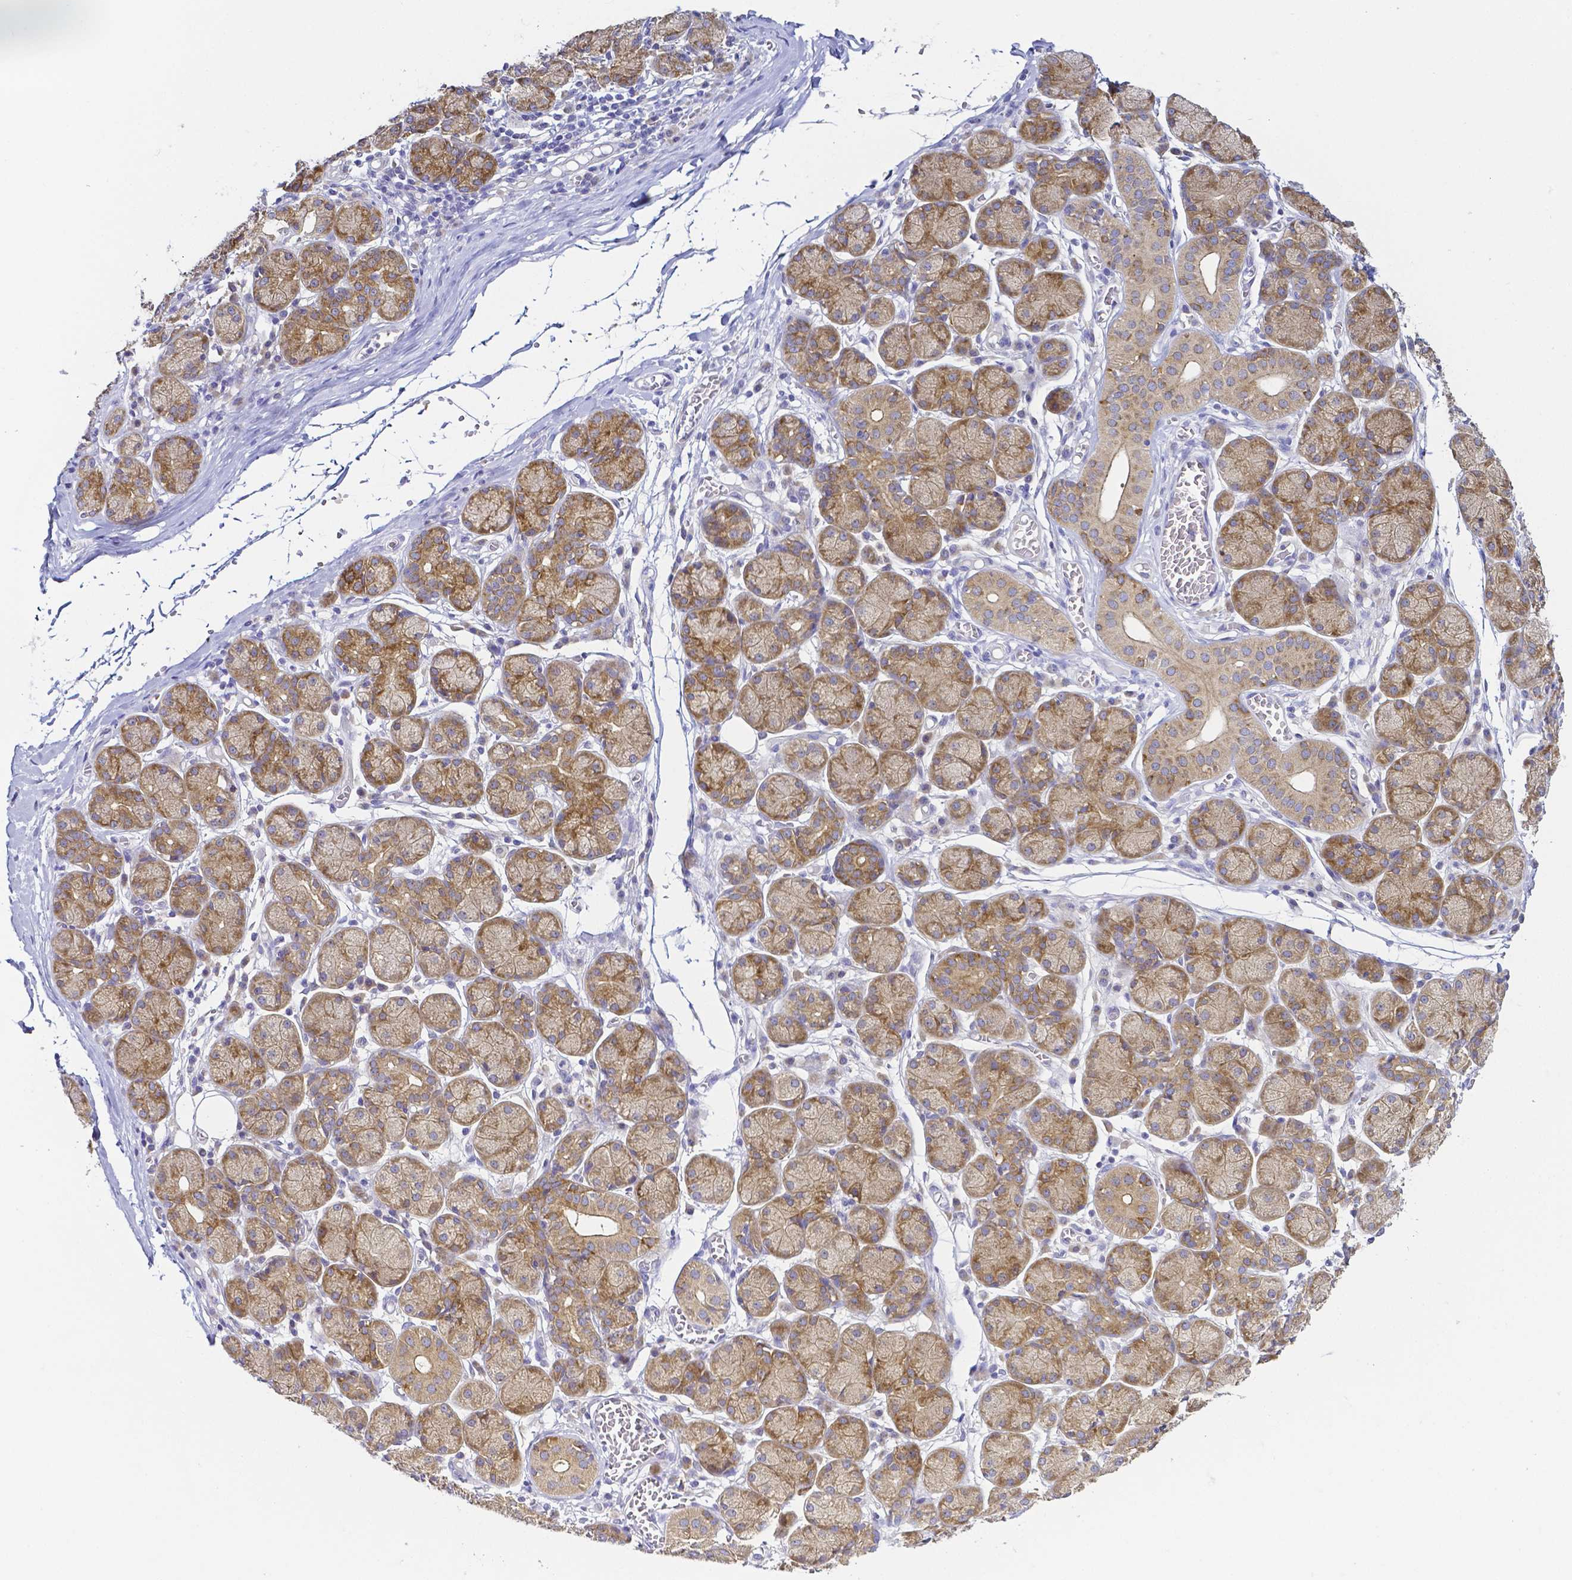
{"staining": {"intensity": "moderate", "quantity": "25%-75%", "location": "cytoplasmic/membranous"}, "tissue": "salivary gland", "cell_type": "Glandular cells", "image_type": "normal", "snomed": [{"axis": "morphology", "description": "Normal tissue, NOS"}, {"axis": "topography", "description": "Salivary gland"}], "caption": "Brown immunohistochemical staining in normal human salivary gland exhibits moderate cytoplasmic/membranous positivity in approximately 25%-75% of glandular cells. The staining was performed using DAB (3,3'-diaminobenzidine) to visualize the protein expression in brown, while the nuclei were stained in blue with hematoxylin (Magnification: 20x).", "gene": "PKP3", "patient": {"sex": "female", "age": 24}}